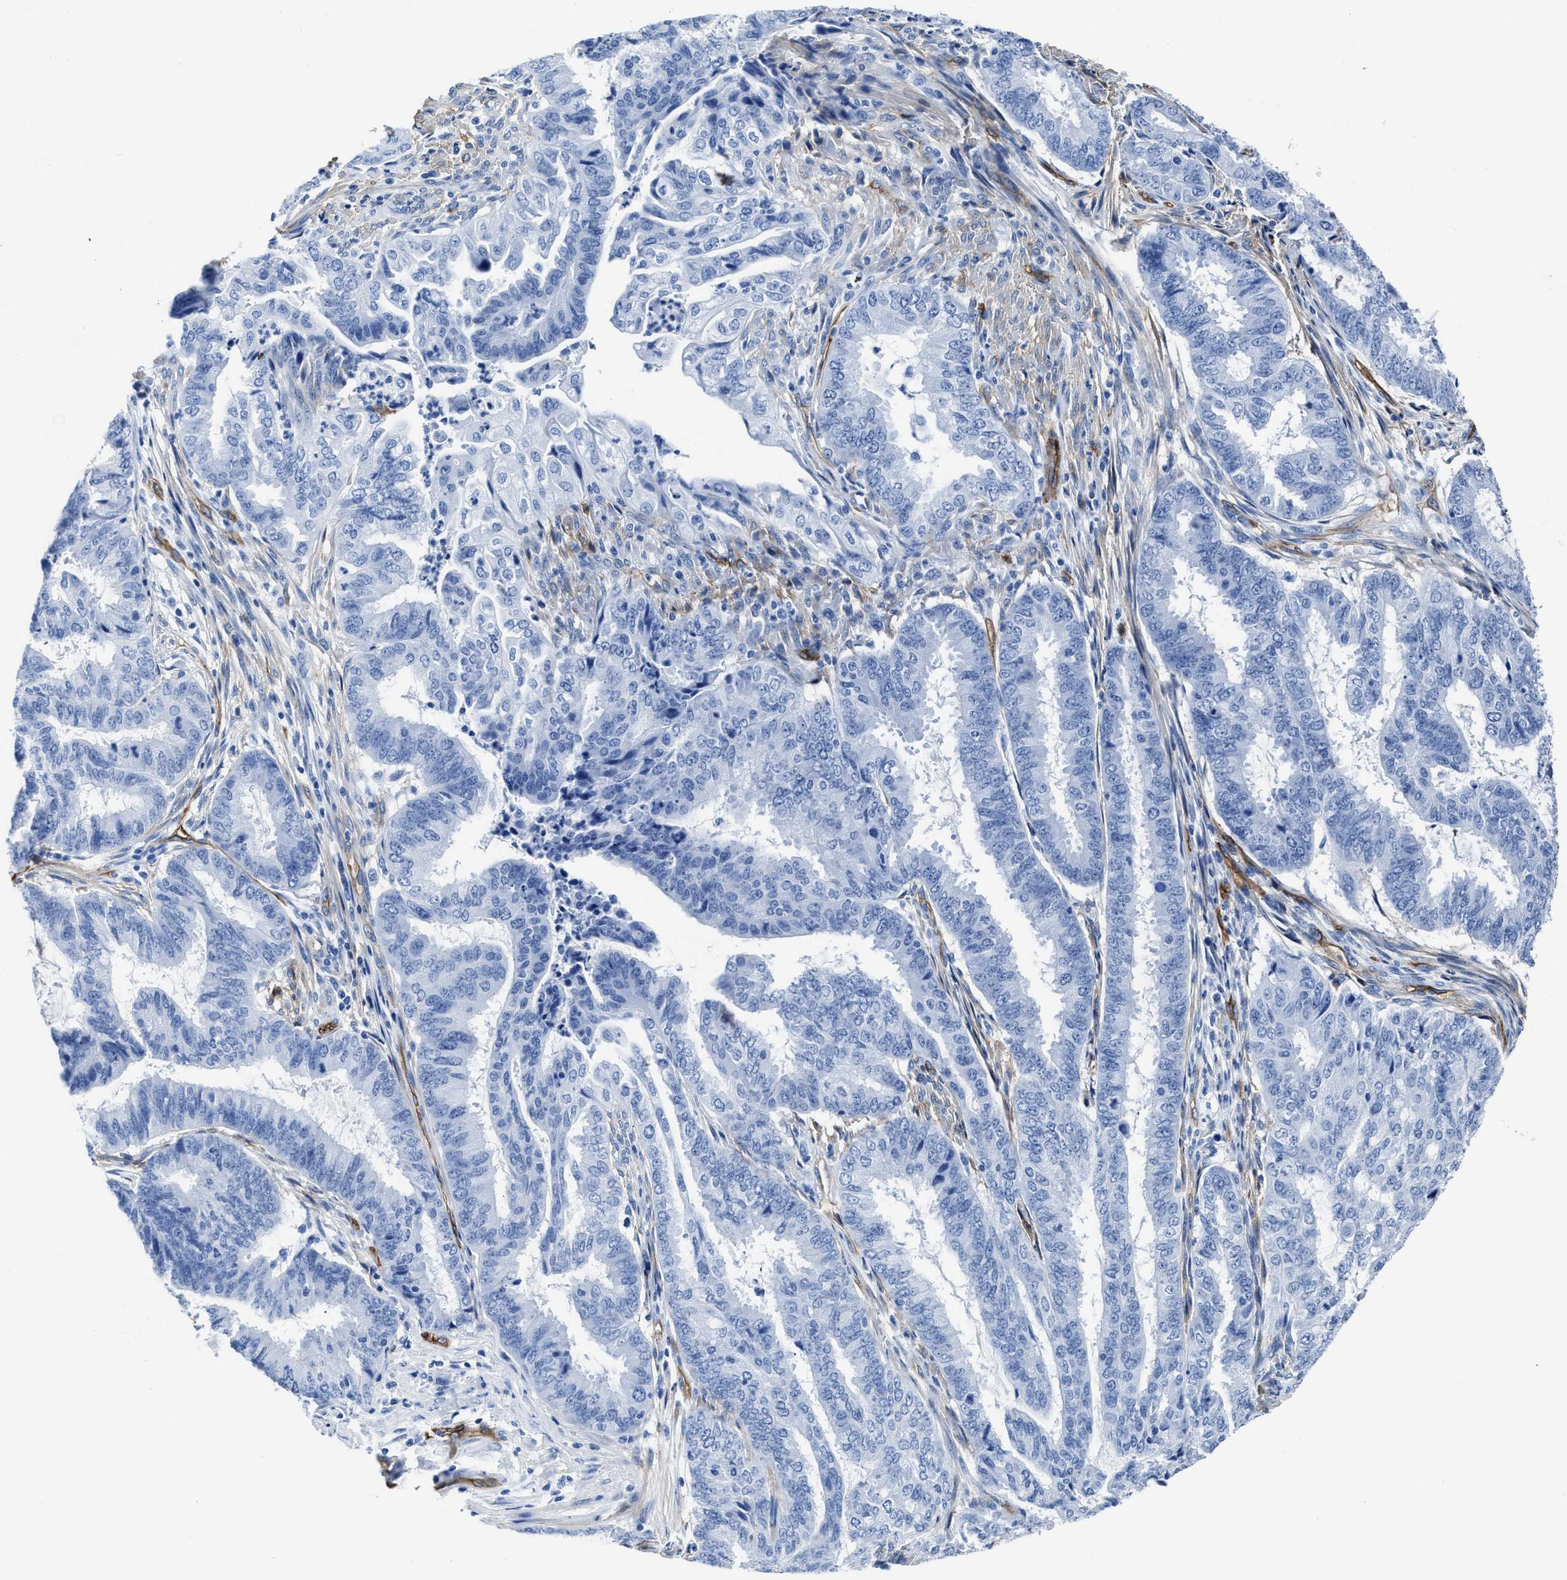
{"staining": {"intensity": "negative", "quantity": "none", "location": "none"}, "tissue": "endometrial cancer", "cell_type": "Tumor cells", "image_type": "cancer", "snomed": [{"axis": "morphology", "description": "Adenocarcinoma, NOS"}, {"axis": "topography", "description": "Endometrium"}], "caption": "The histopathology image reveals no significant expression in tumor cells of adenocarcinoma (endometrial). (Brightfield microscopy of DAB (3,3'-diaminobenzidine) immunohistochemistry at high magnification).", "gene": "AQP1", "patient": {"sex": "female", "age": 51}}